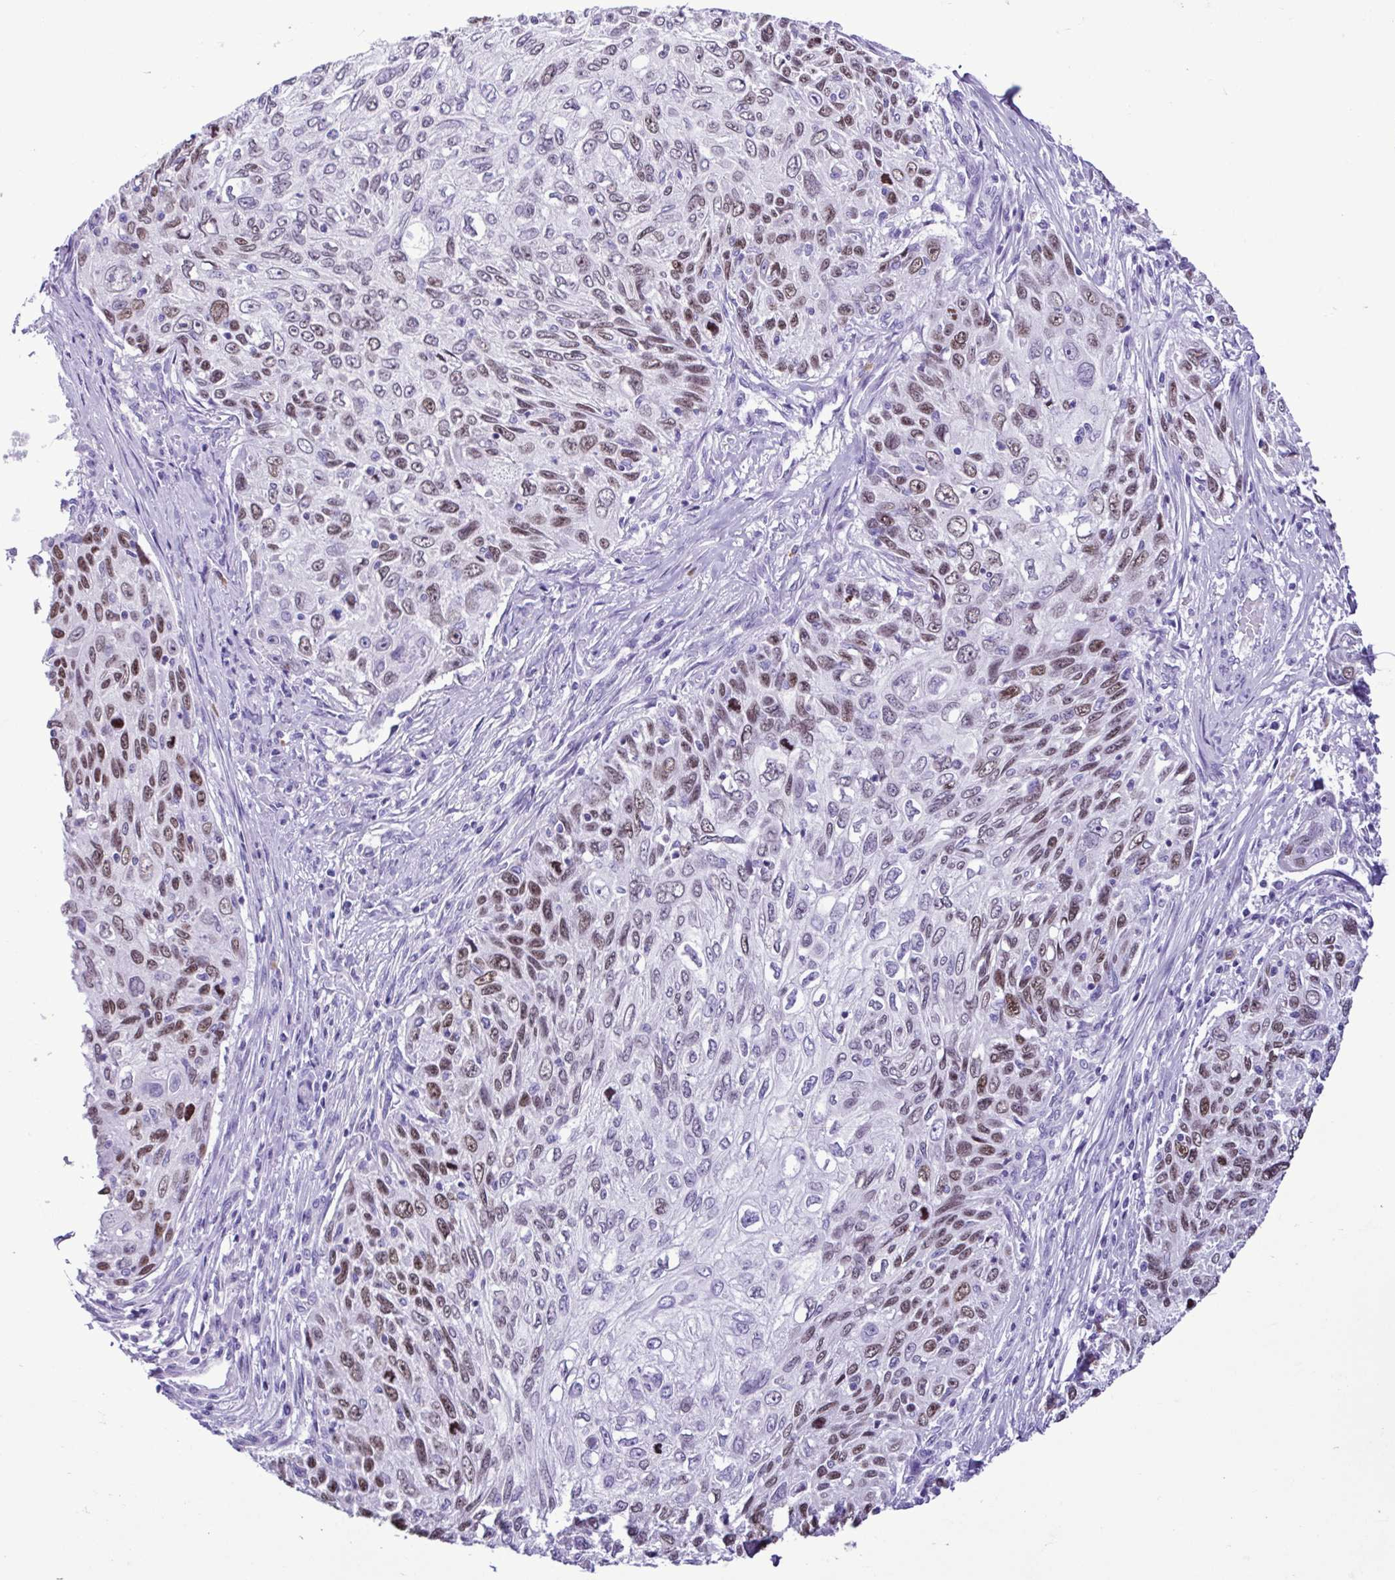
{"staining": {"intensity": "moderate", "quantity": "25%-75%", "location": "nuclear"}, "tissue": "skin cancer", "cell_type": "Tumor cells", "image_type": "cancer", "snomed": [{"axis": "morphology", "description": "Squamous cell carcinoma, NOS"}, {"axis": "topography", "description": "Skin"}], "caption": "The histopathology image shows immunohistochemical staining of skin cancer (squamous cell carcinoma). There is moderate nuclear positivity is appreciated in approximately 25%-75% of tumor cells.", "gene": "SPATA16", "patient": {"sex": "male", "age": 92}}